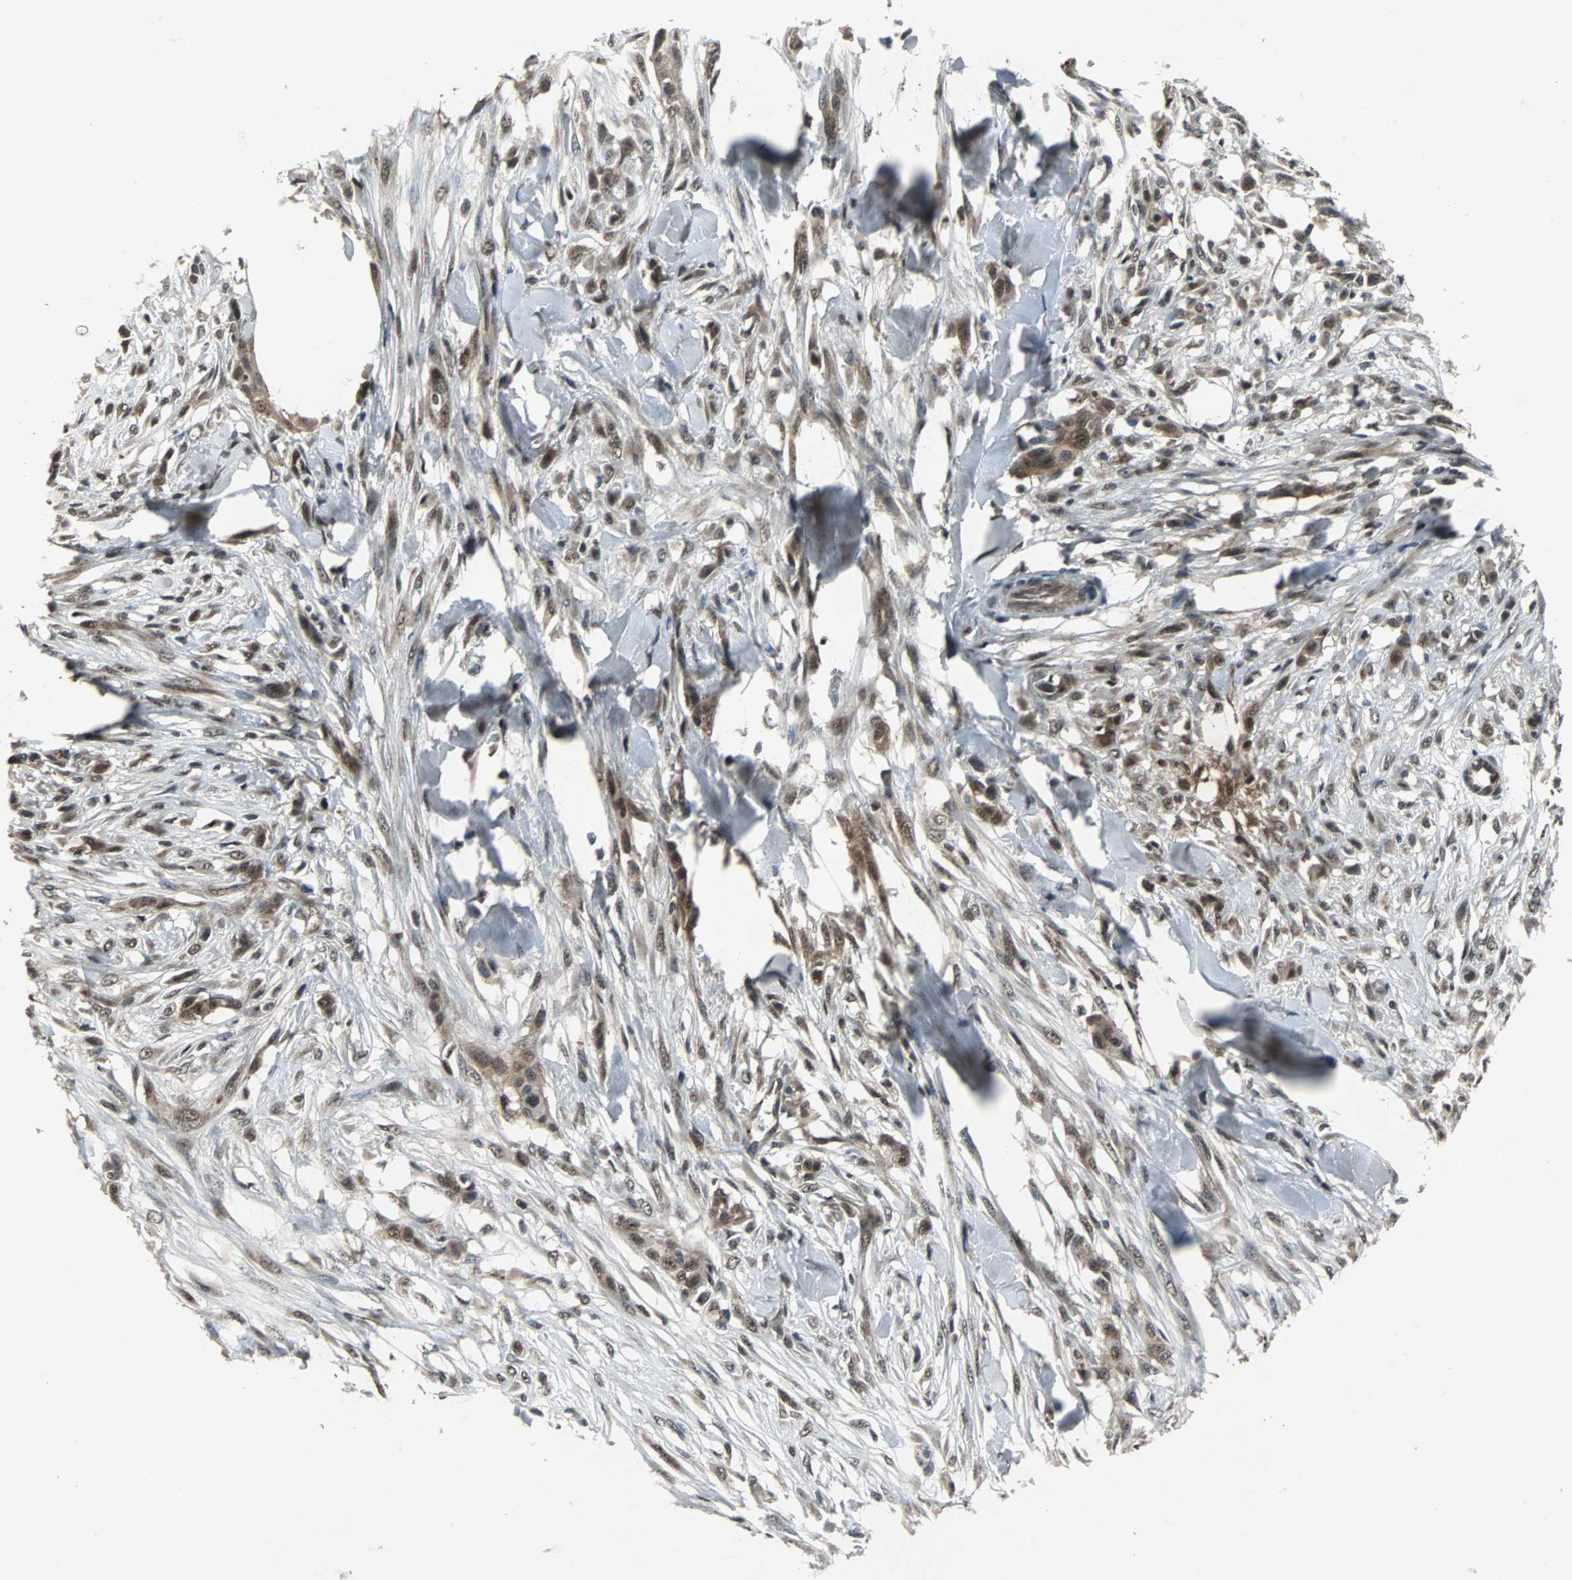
{"staining": {"intensity": "weak", "quantity": ">75%", "location": "cytoplasmic/membranous"}, "tissue": "skin cancer", "cell_type": "Tumor cells", "image_type": "cancer", "snomed": [{"axis": "morphology", "description": "Normal tissue, NOS"}, {"axis": "morphology", "description": "Squamous cell carcinoma, NOS"}, {"axis": "topography", "description": "Skin"}], "caption": "Squamous cell carcinoma (skin) stained with a brown dye reveals weak cytoplasmic/membranous positive staining in about >75% of tumor cells.", "gene": "LSR", "patient": {"sex": "female", "age": 59}}